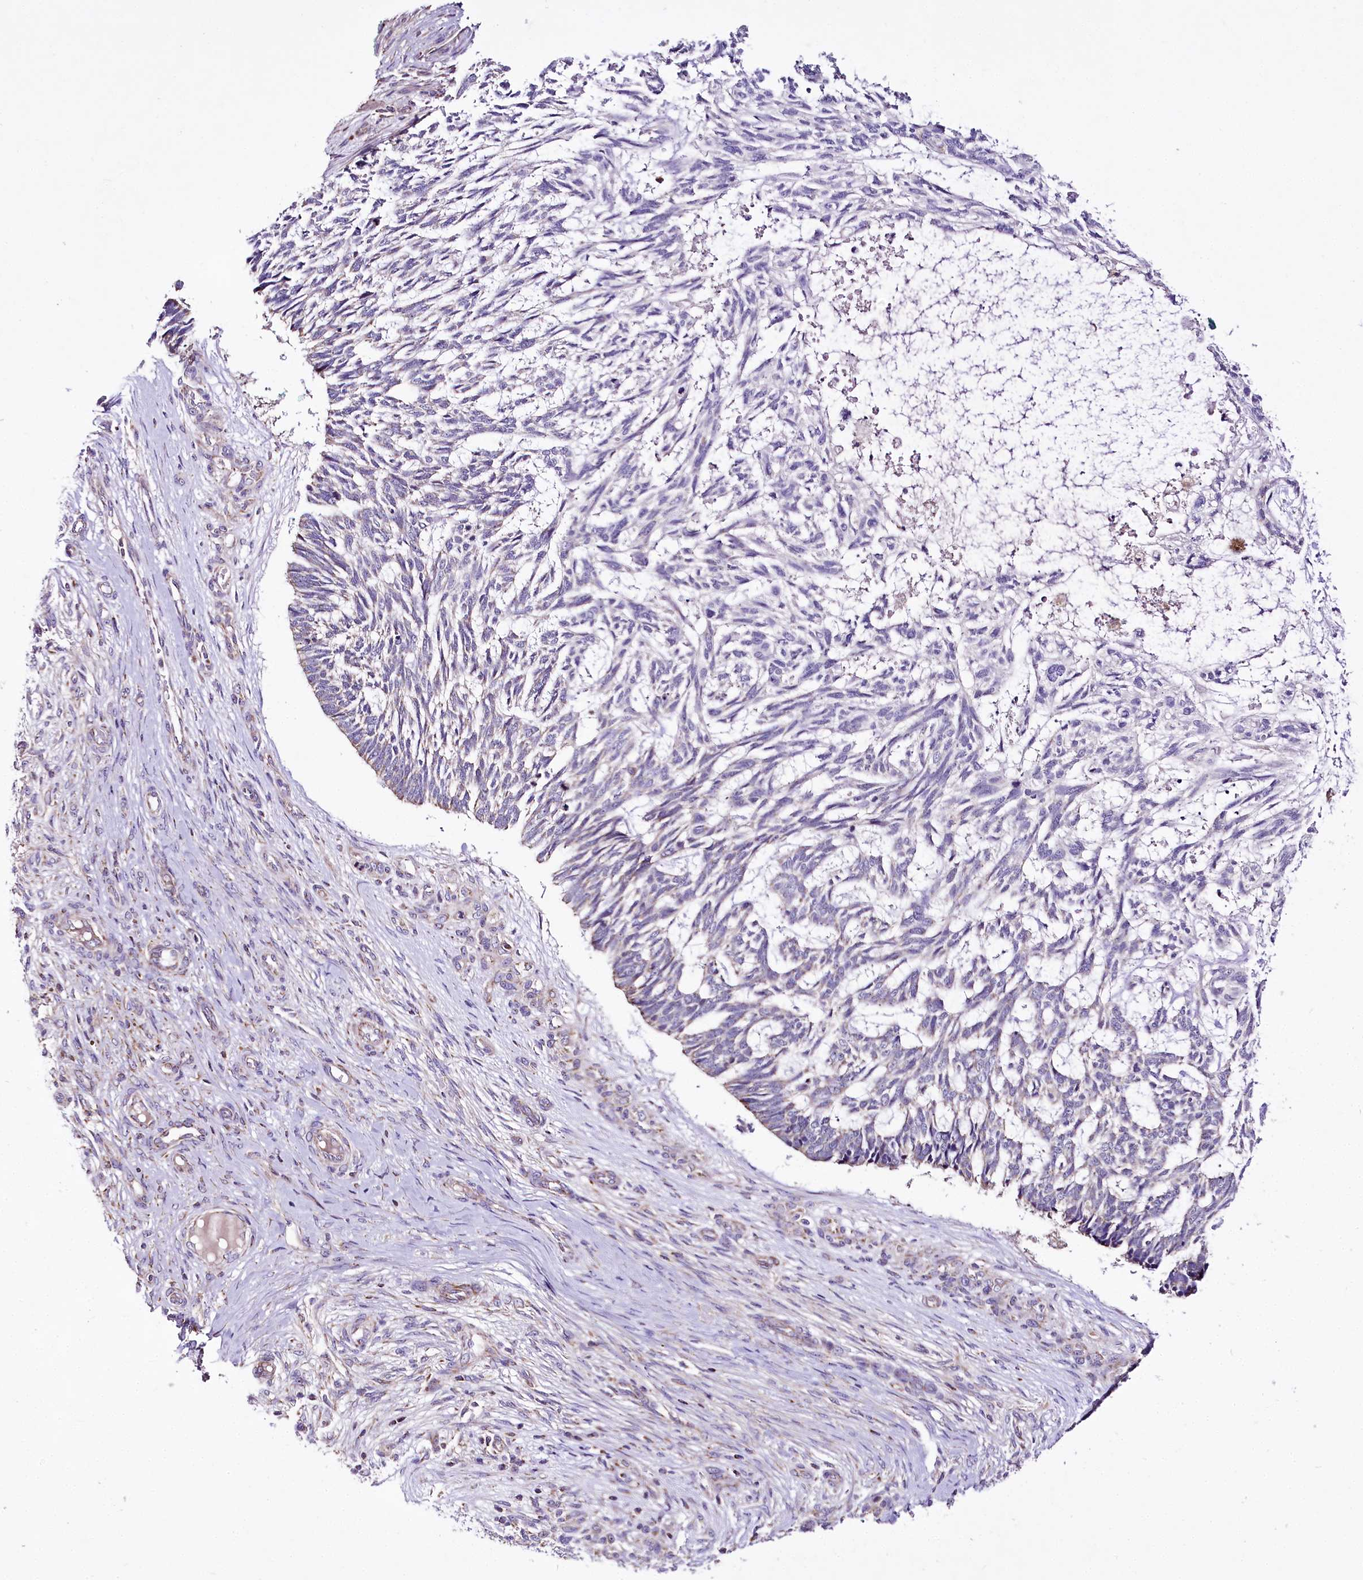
{"staining": {"intensity": "weak", "quantity": "<25%", "location": "cytoplasmic/membranous"}, "tissue": "skin cancer", "cell_type": "Tumor cells", "image_type": "cancer", "snomed": [{"axis": "morphology", "description": "Basal cell carcinoma"}, {"axis": "topography", "description": "Skin"}], "caption": "This photomicrograph is of skin cancer stained with immunohistochemistry (IHC) to label a protein in brown with the nuclei are counter-stained blue. There is no positivity in tumor cells.", "gene": "ATE1", "patient": {"sex": "male", "age": 88}}